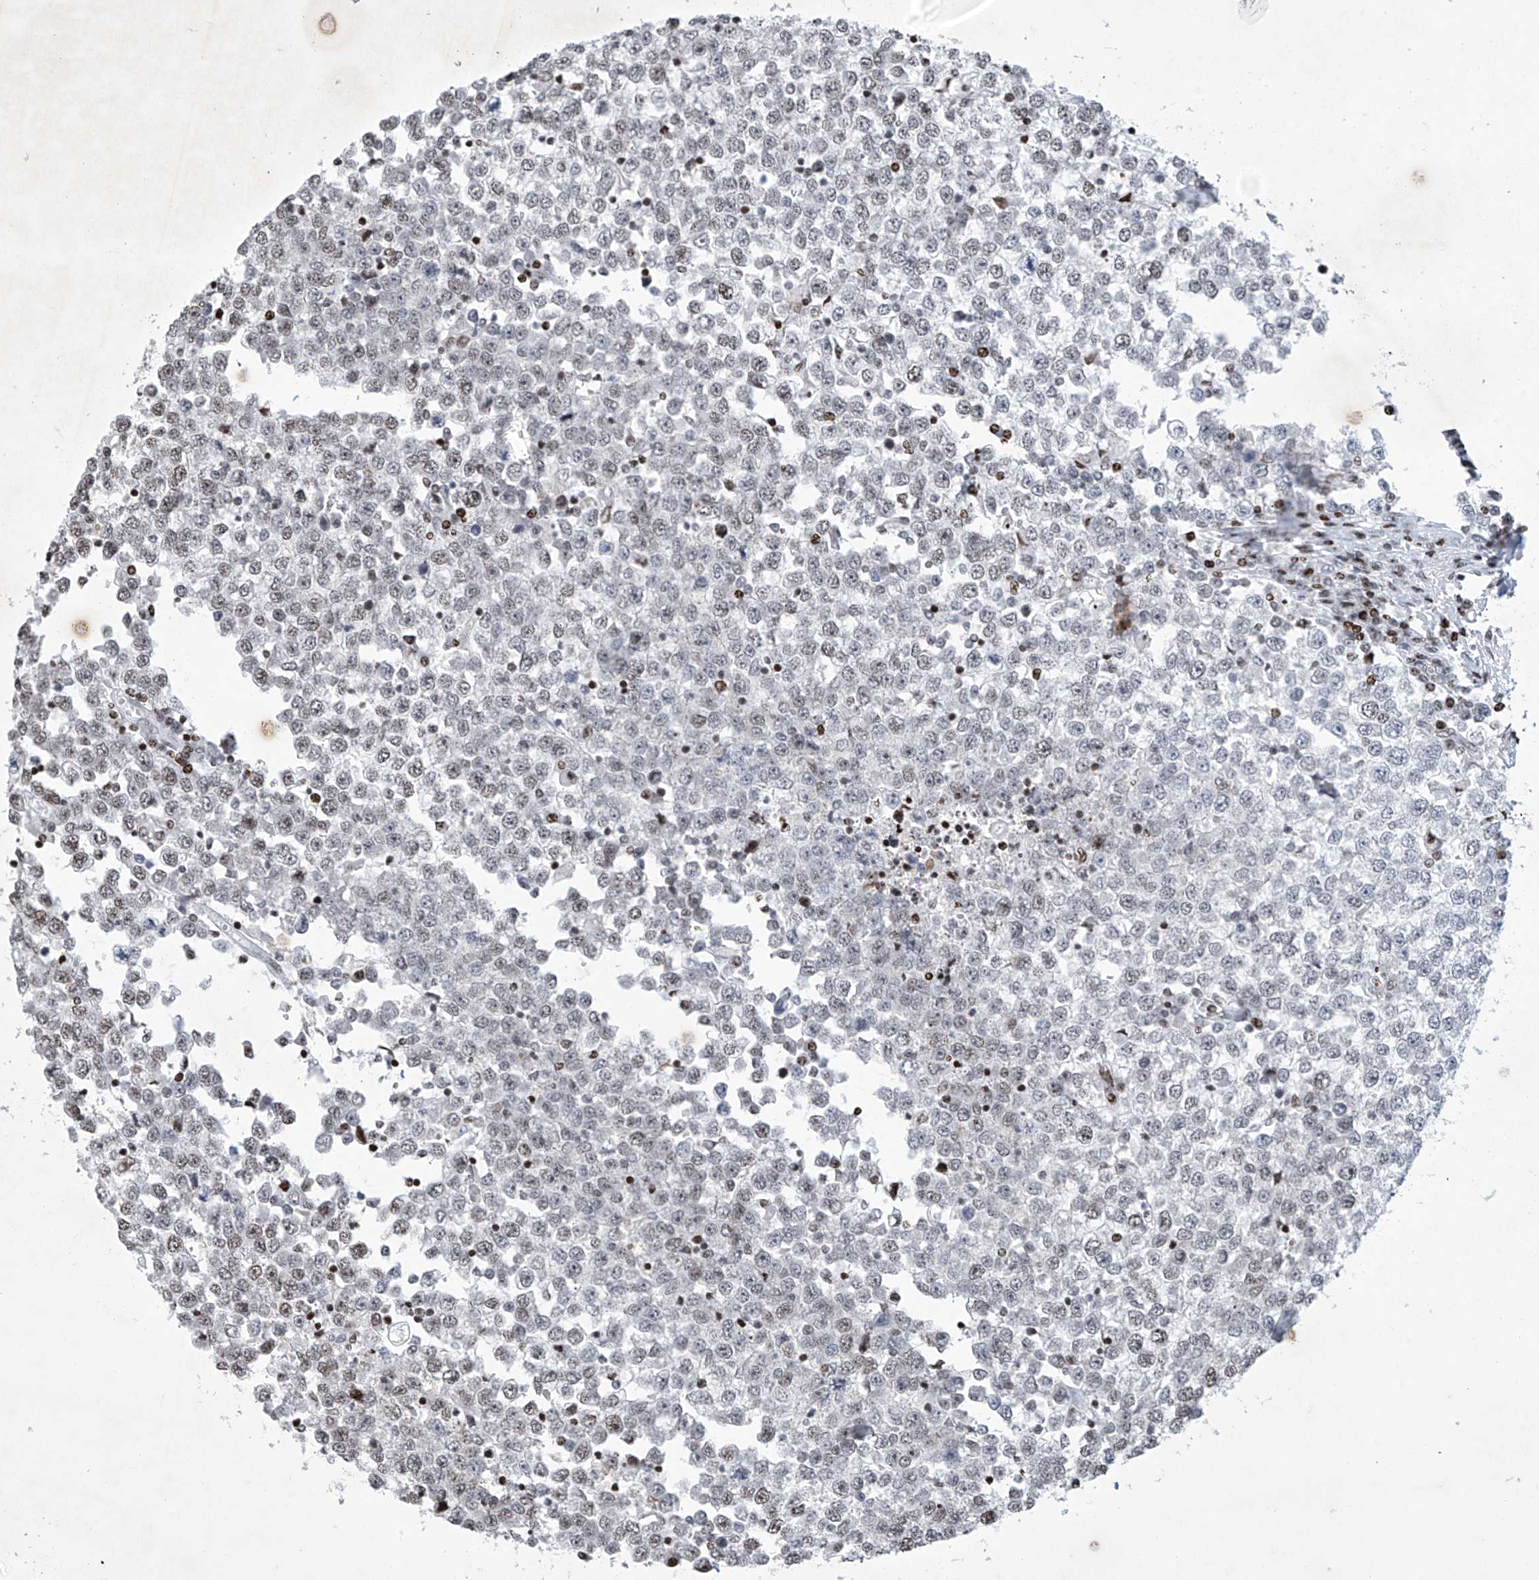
{"staining": {"intensity": "weak", "quantity": "25%-75%", "location": "nuclear"}, "tissue": "testis cancer", "cell_type": "Tumor cells", "image_type": "cancer", "snomed": [{"axis": "morphology", "description": "Seminoma, NOS"}, {"axis": "topography", "description": "Testis"}], "caption": "Protein staining of seminoma (testis) tissue exhibits weak nuclear positivity in approximately 25%-75% of tumor cells. (DAB (3,3'-diaminobenzidine) IHC with brightfield microscopy, high magnification).", "gene": "RFX7", "patient": {"sex": "male", "age": 65}}